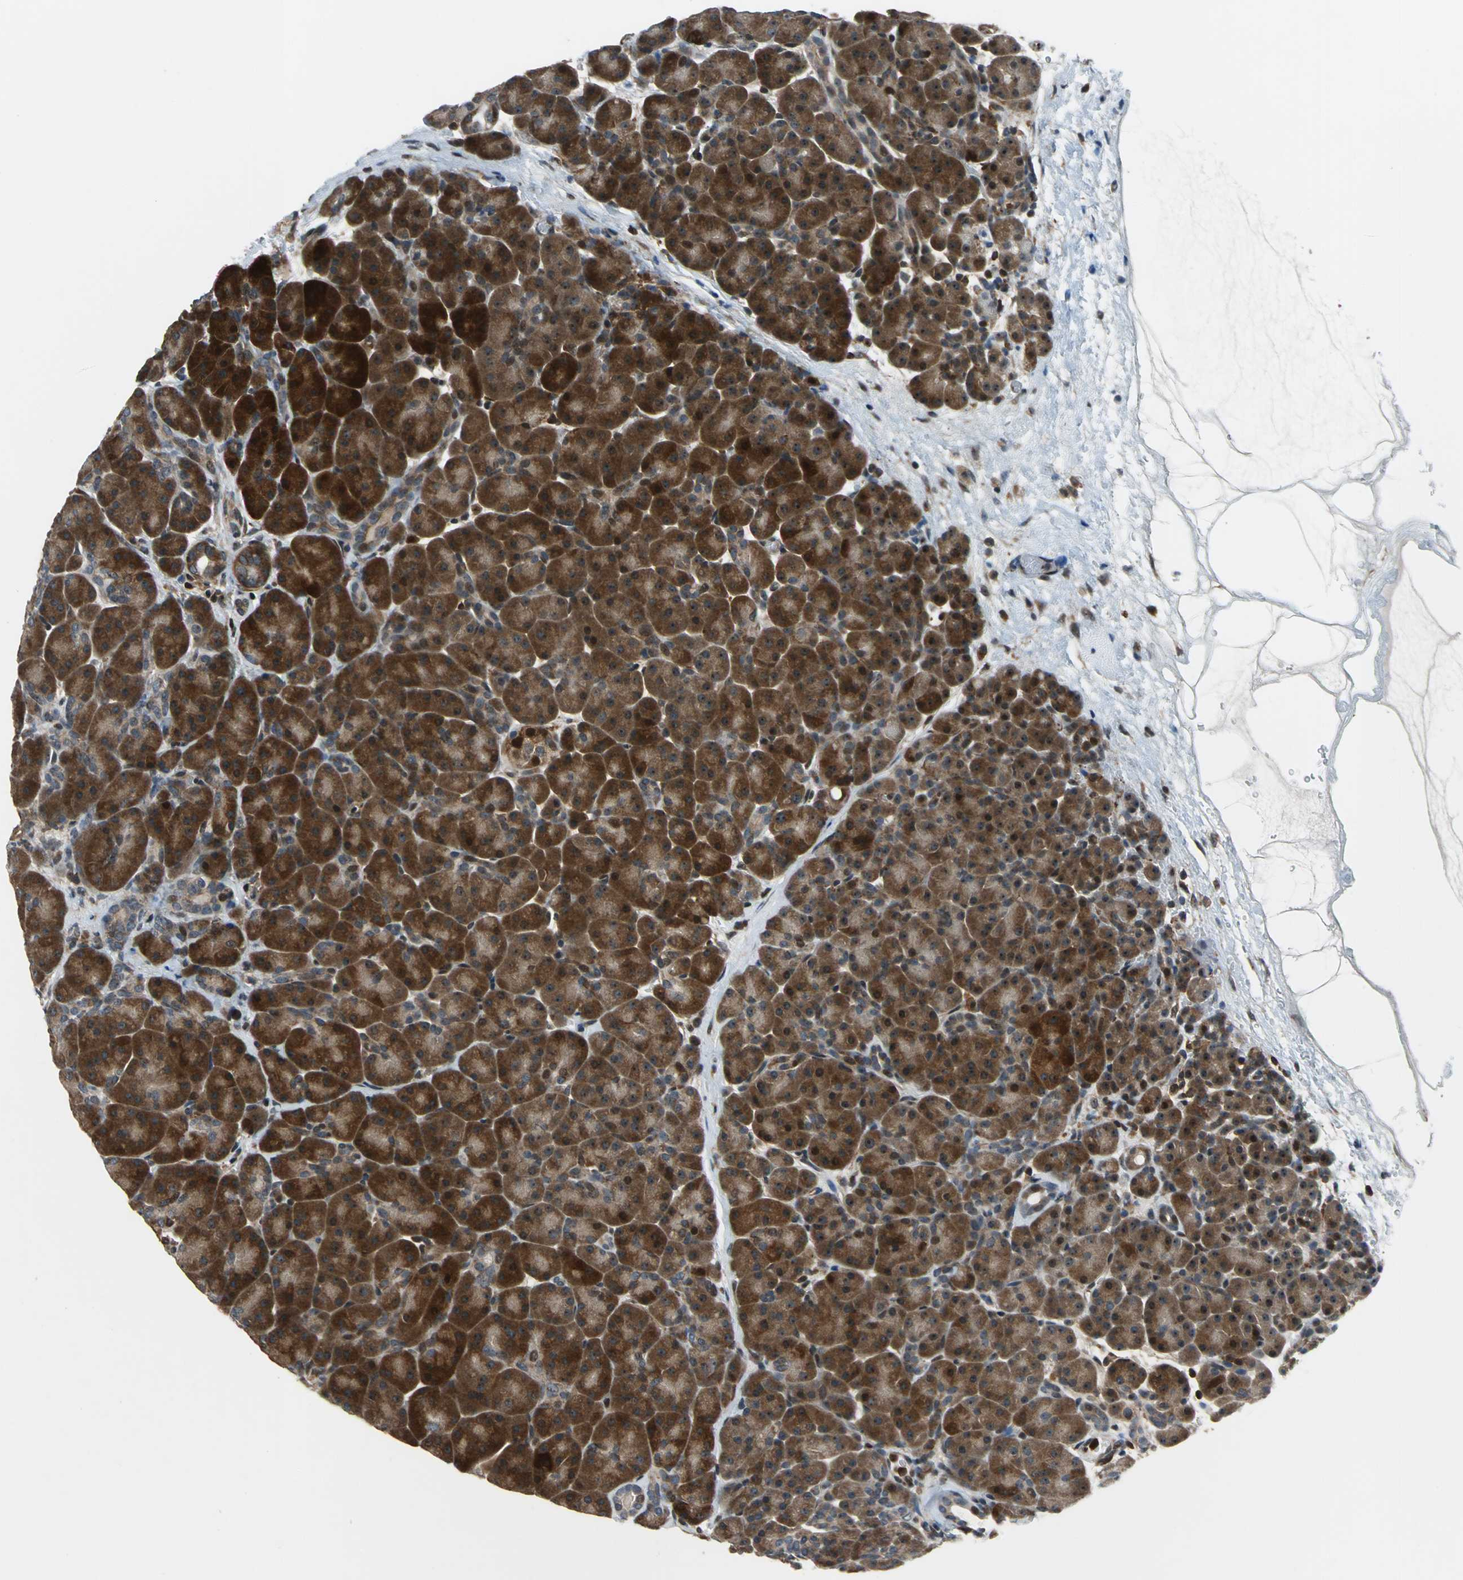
{"staining": {"intensity": "strong", "quantity": ">75%", "location": "cytoplasmic/membranous"}, "tissue": "pancreas", "cell_type": "Exocrine glandular cells", "image_type": "normal", "snomed": [{"axis": "morphology", "description": "Normal tissue, NOS"}, {"axis": "topography", "description": "Pancreas"}], "caption": "Brown immunohistochemical staining in normal human pancreas demonstrates strong cytoplasmic/membranous staining in approximately >75% of exocrine glandular cells.", "gene": "AATF", "patient": {"sex": "male", "age": 66}}